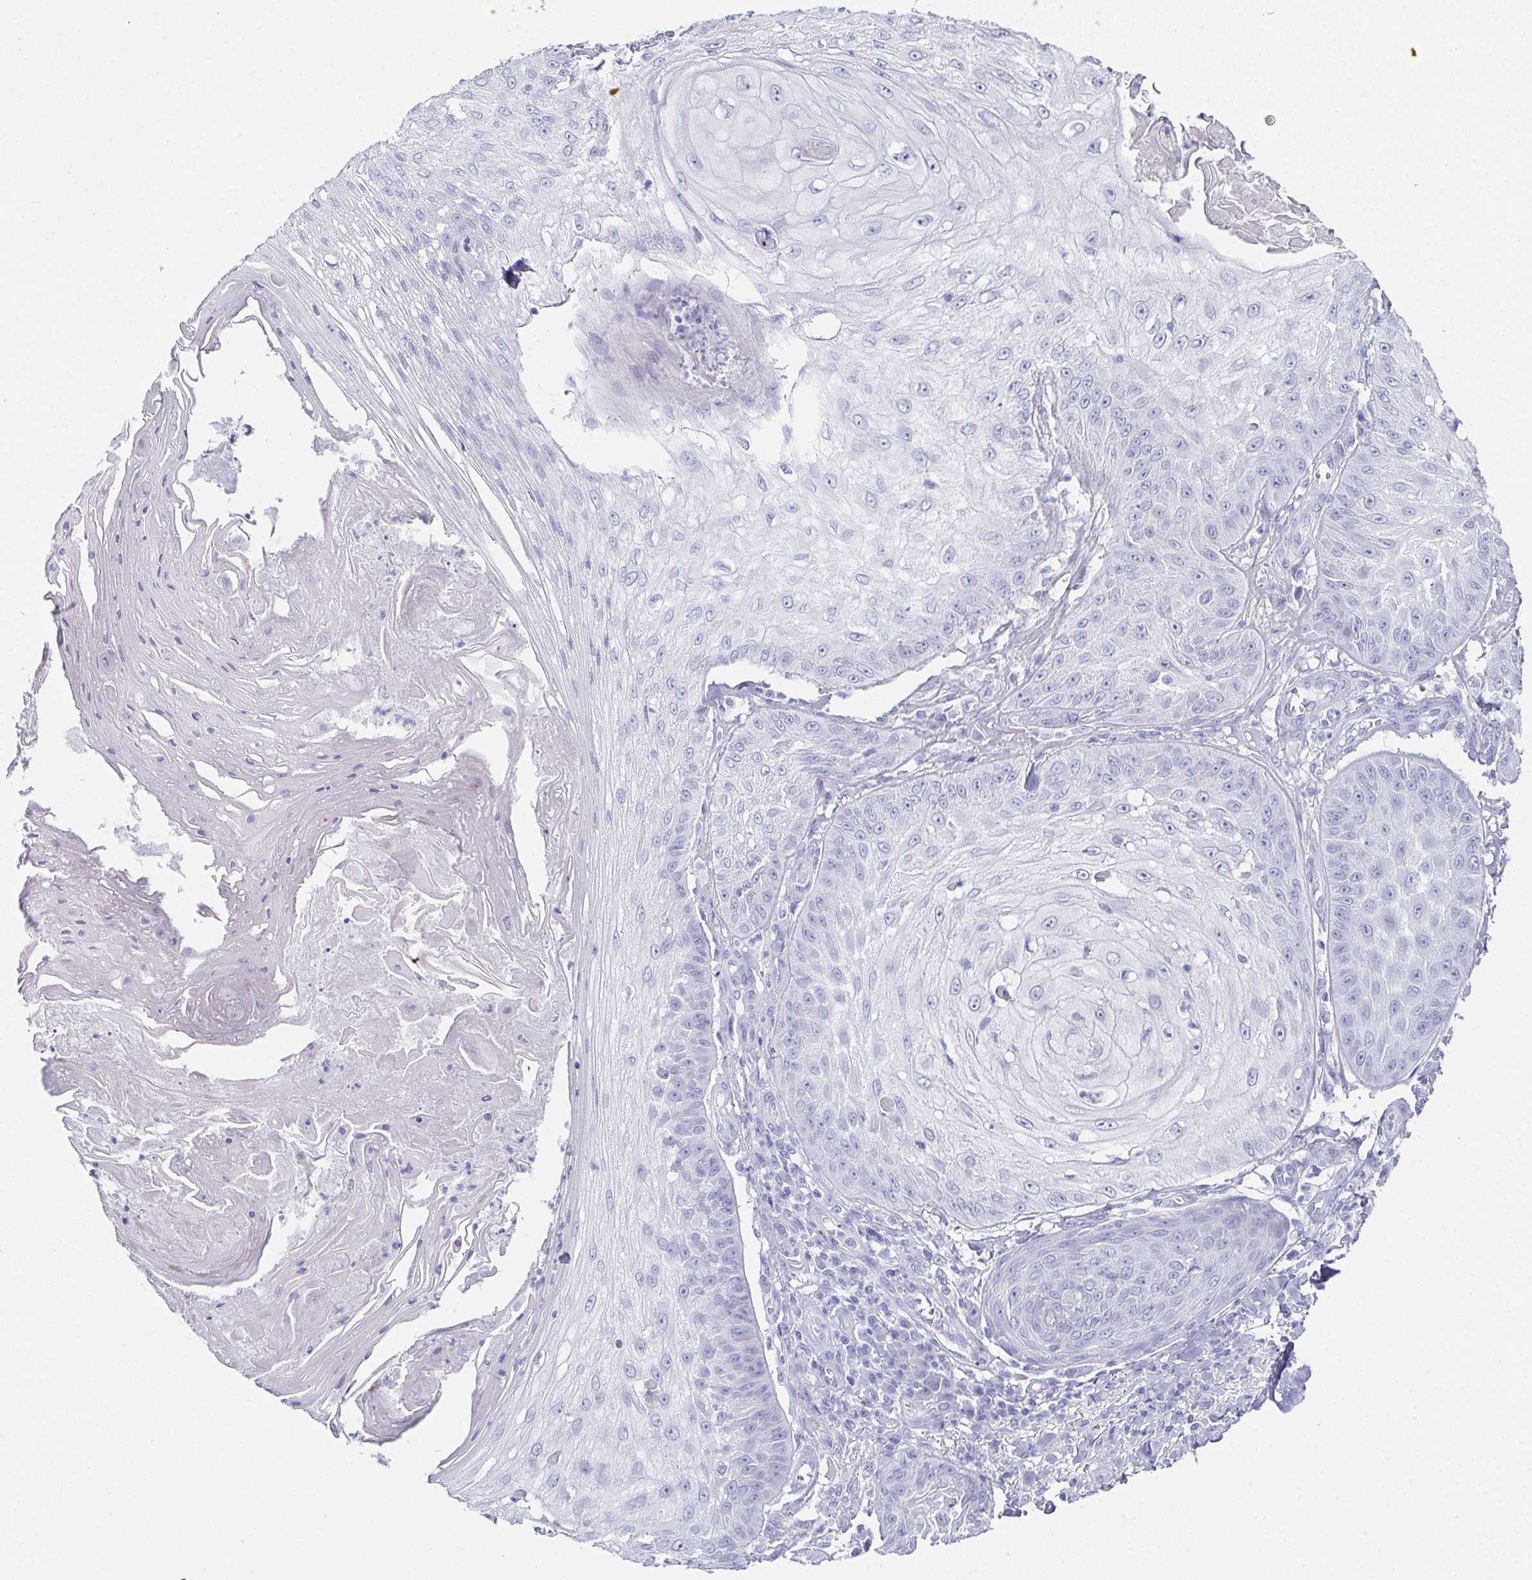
{"staining": {"intensity": "negative", "quantity": "none", "location": "none"}, "tissue": "skin cancer", "cell_type": "Tumor cells", "image_type": "cancer", "snomed": [{"axis": "morphology", "description": "Squamous cell carcinoma, NOS"}, {"axis": "topography", "description": "Skin"}], "caption": "Skin squamous cell carcinoma stained for a protein using immunohistochemistry (IHC) reveals no staining tumor cells.", "gene": "SYCP1", "patient": {"sex": "male", "age": 70}}